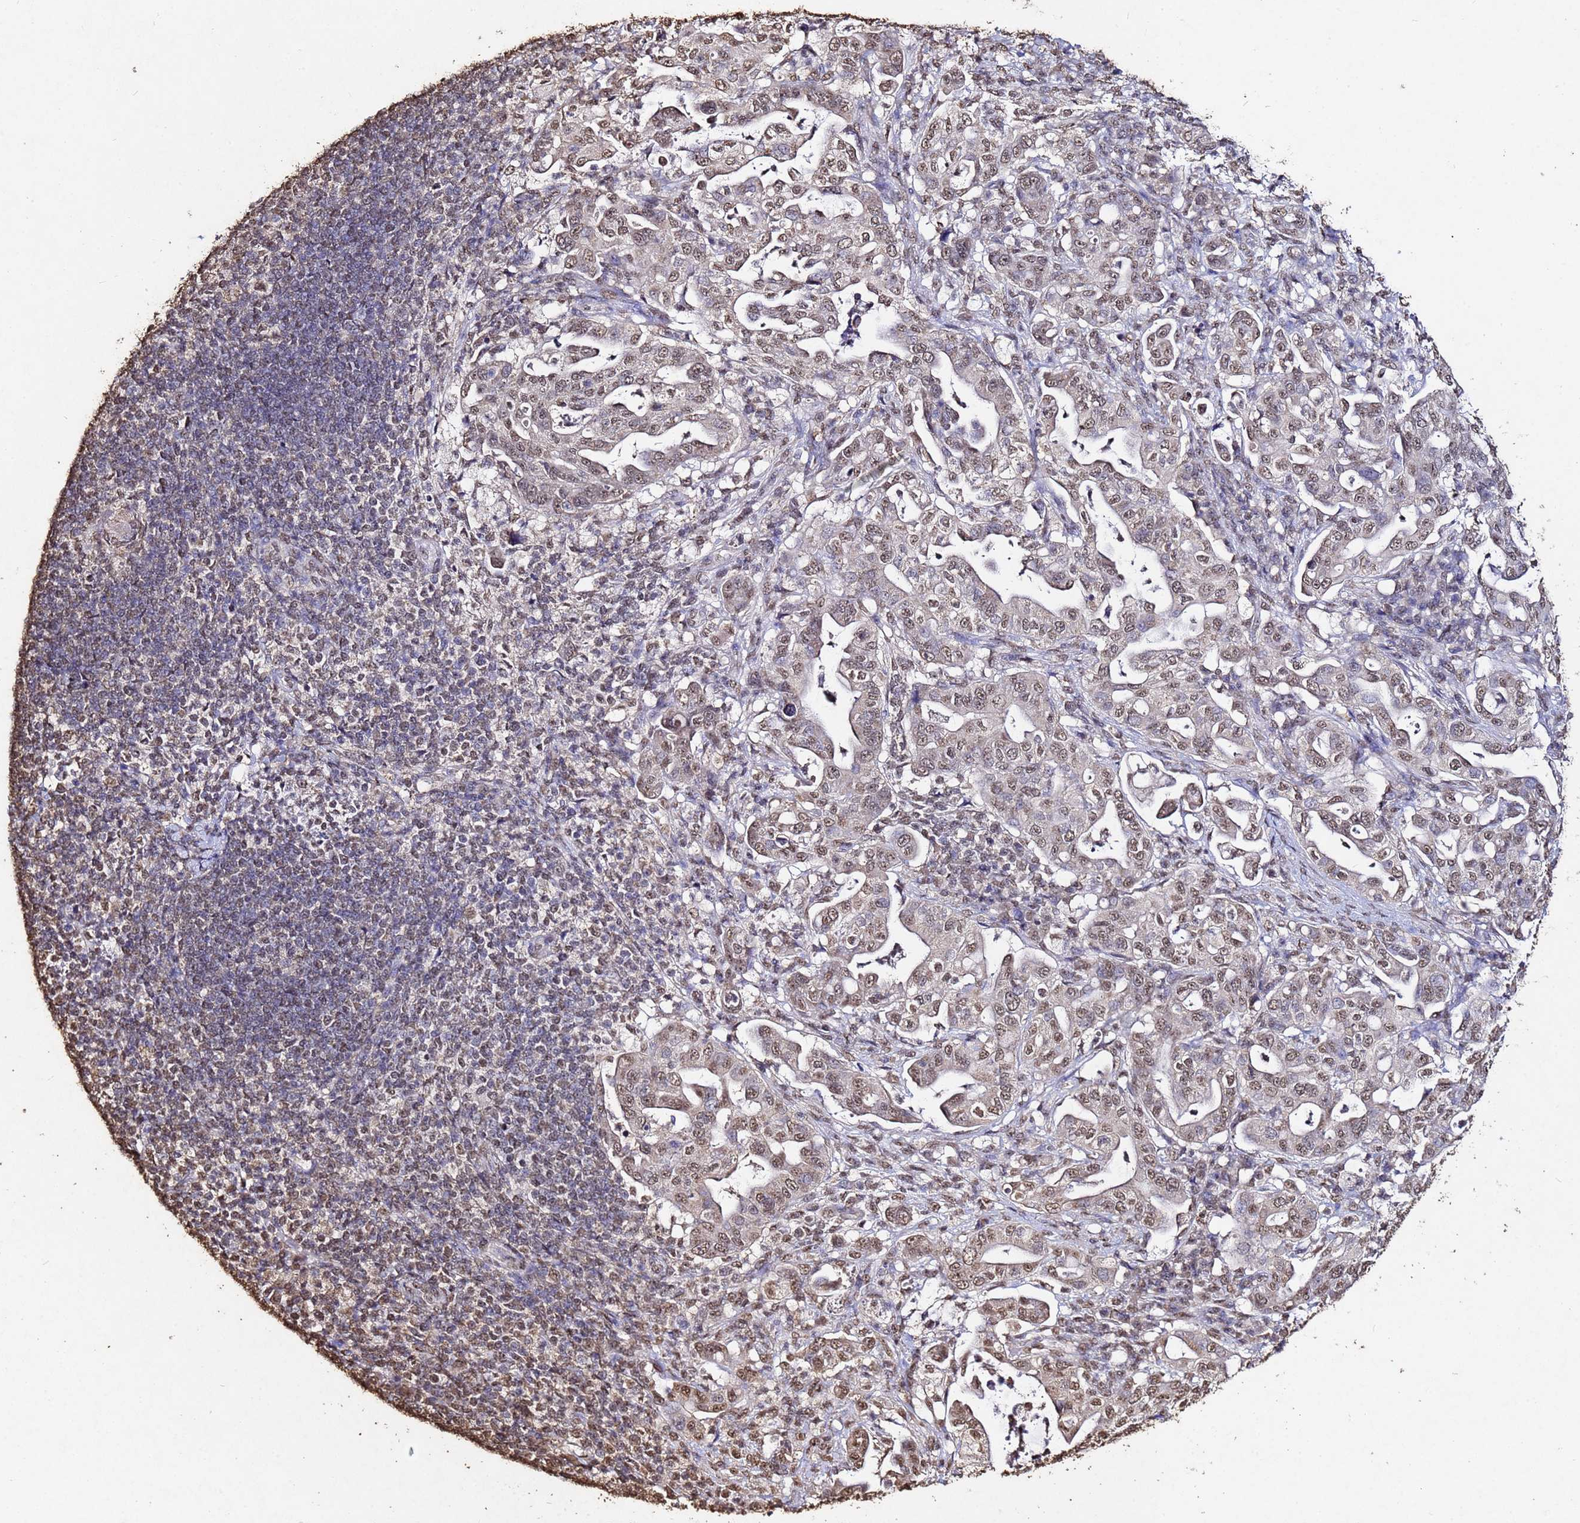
{"staining": {"intensity": "moderate", "quantity": ">75%", "location": "nuclear"}, "tissue": "pancreatic cancer", "cell_type": "Tumor cells", "image_type": "cancer", "snomed": [{"axis": "morphology", "description": "Normal tissue, NOS"}, {"axis": "morphology", "description": "Adenocarcinoma, NOS"}, {"axis": "topography", "description": "Lymph node"}, {"axis": "topography", "description": "Pancreas"}], "caption": "Pancreatic cancer (adenocarcinoma) was stained to show a protein in brown. There is medium levels of moderate nuclear expression in approximately >75% of tumor cells.", "gene": "MYOCD", "patient": {"sex": "female", "age": 67}}